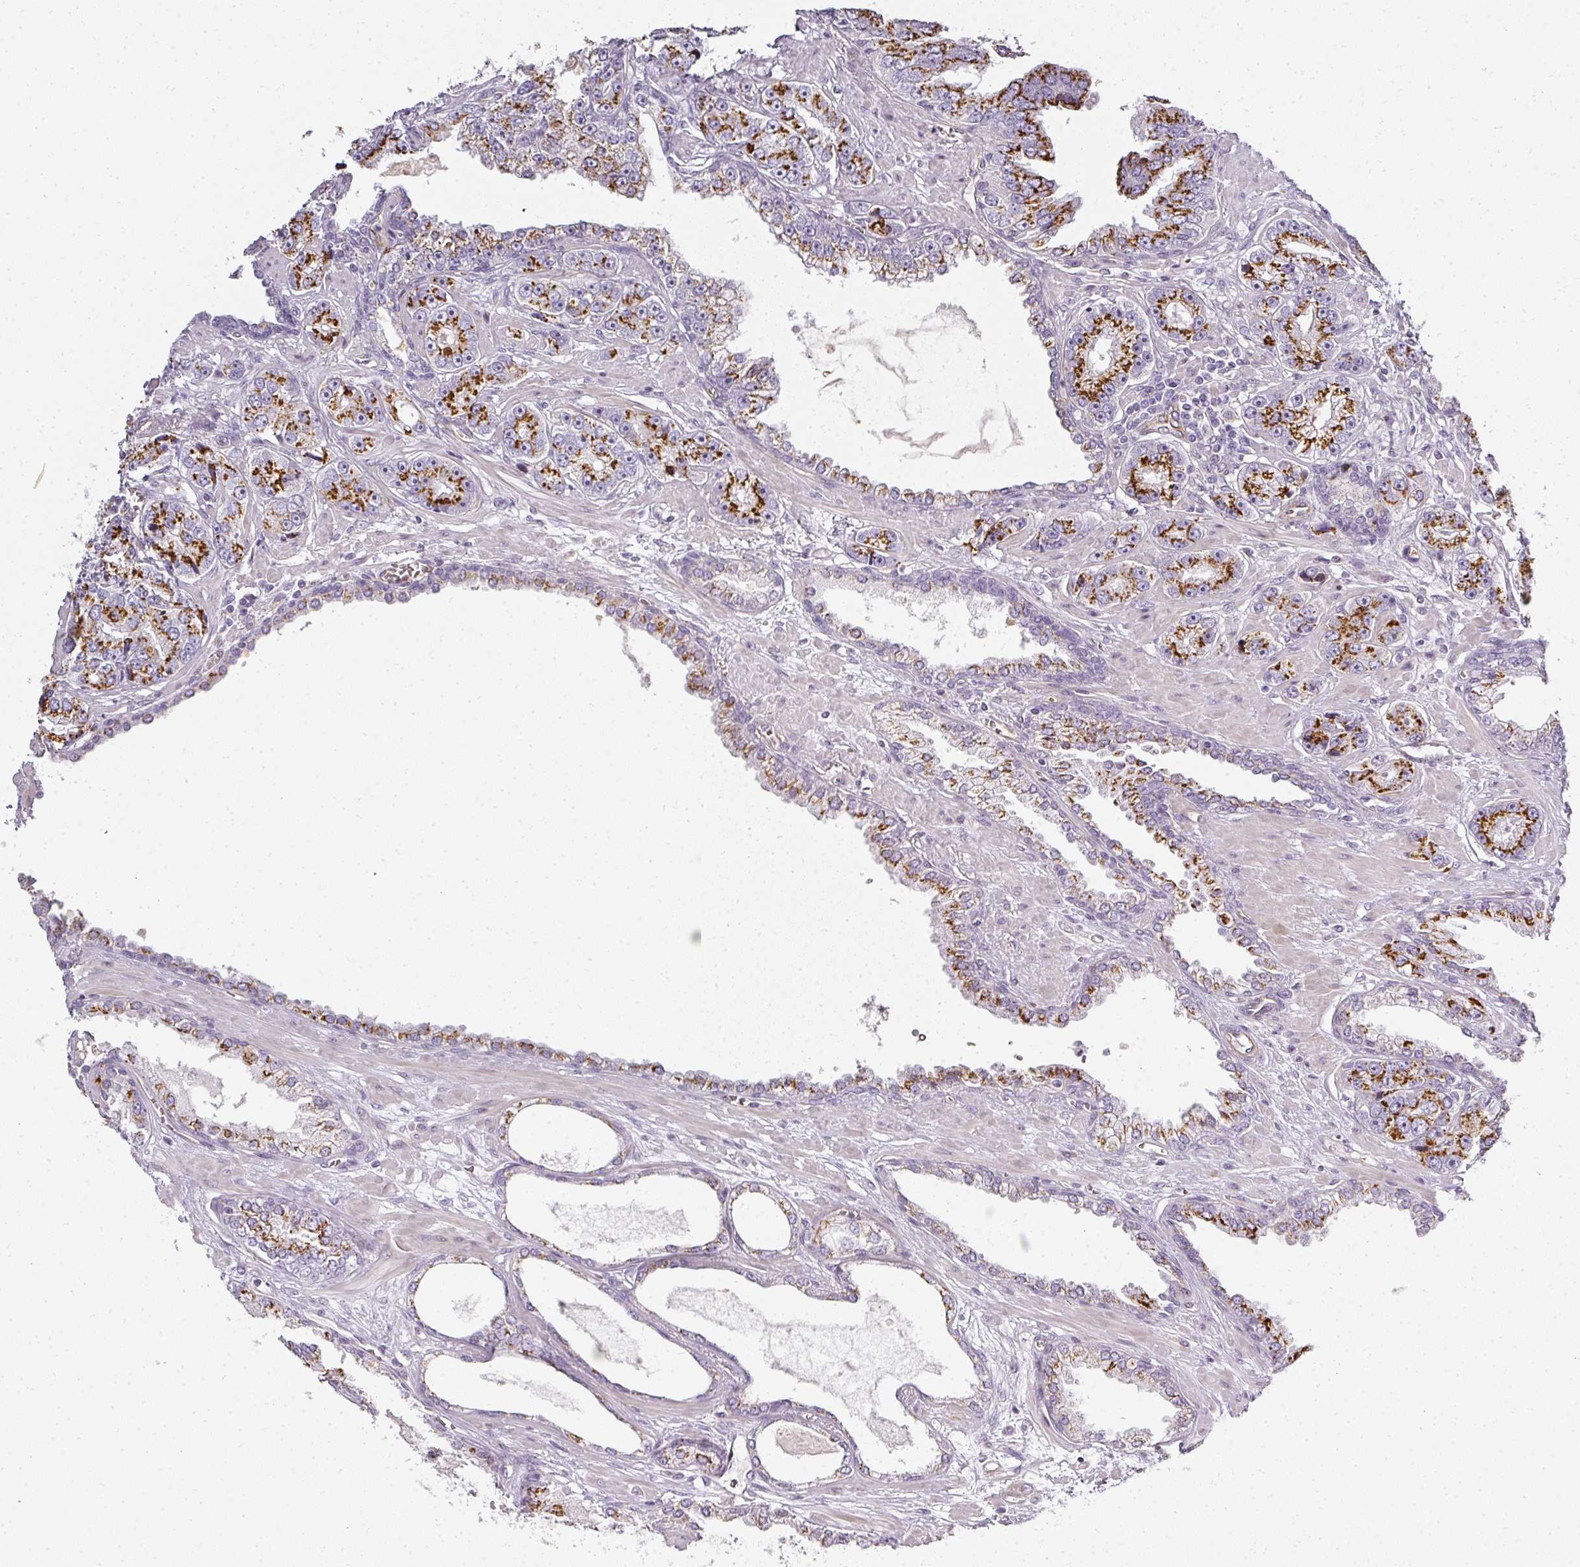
{"staining": {"intensity": "strong", "quantity": "25%-75%", "location": "cytoplasmic/membranous"}, "tissue": "prostate cancer", "cell_type": "Tumor cells", "image_type": "cancer", "snomed": [{"axis": "morphology", "description": "Adenocarcinoma, High grade"}, {"axis": "topography", "description": "Prostate"}], "caption": "The histopathology image reveals immunohistochemical staining of prostate cancer. There is strong cytoplasmic/membranous staining is appreciated in about 25%-75% of tumor cells.", "gene": "ATP8B2", "patient": {"sex": "male", "age": 71}}